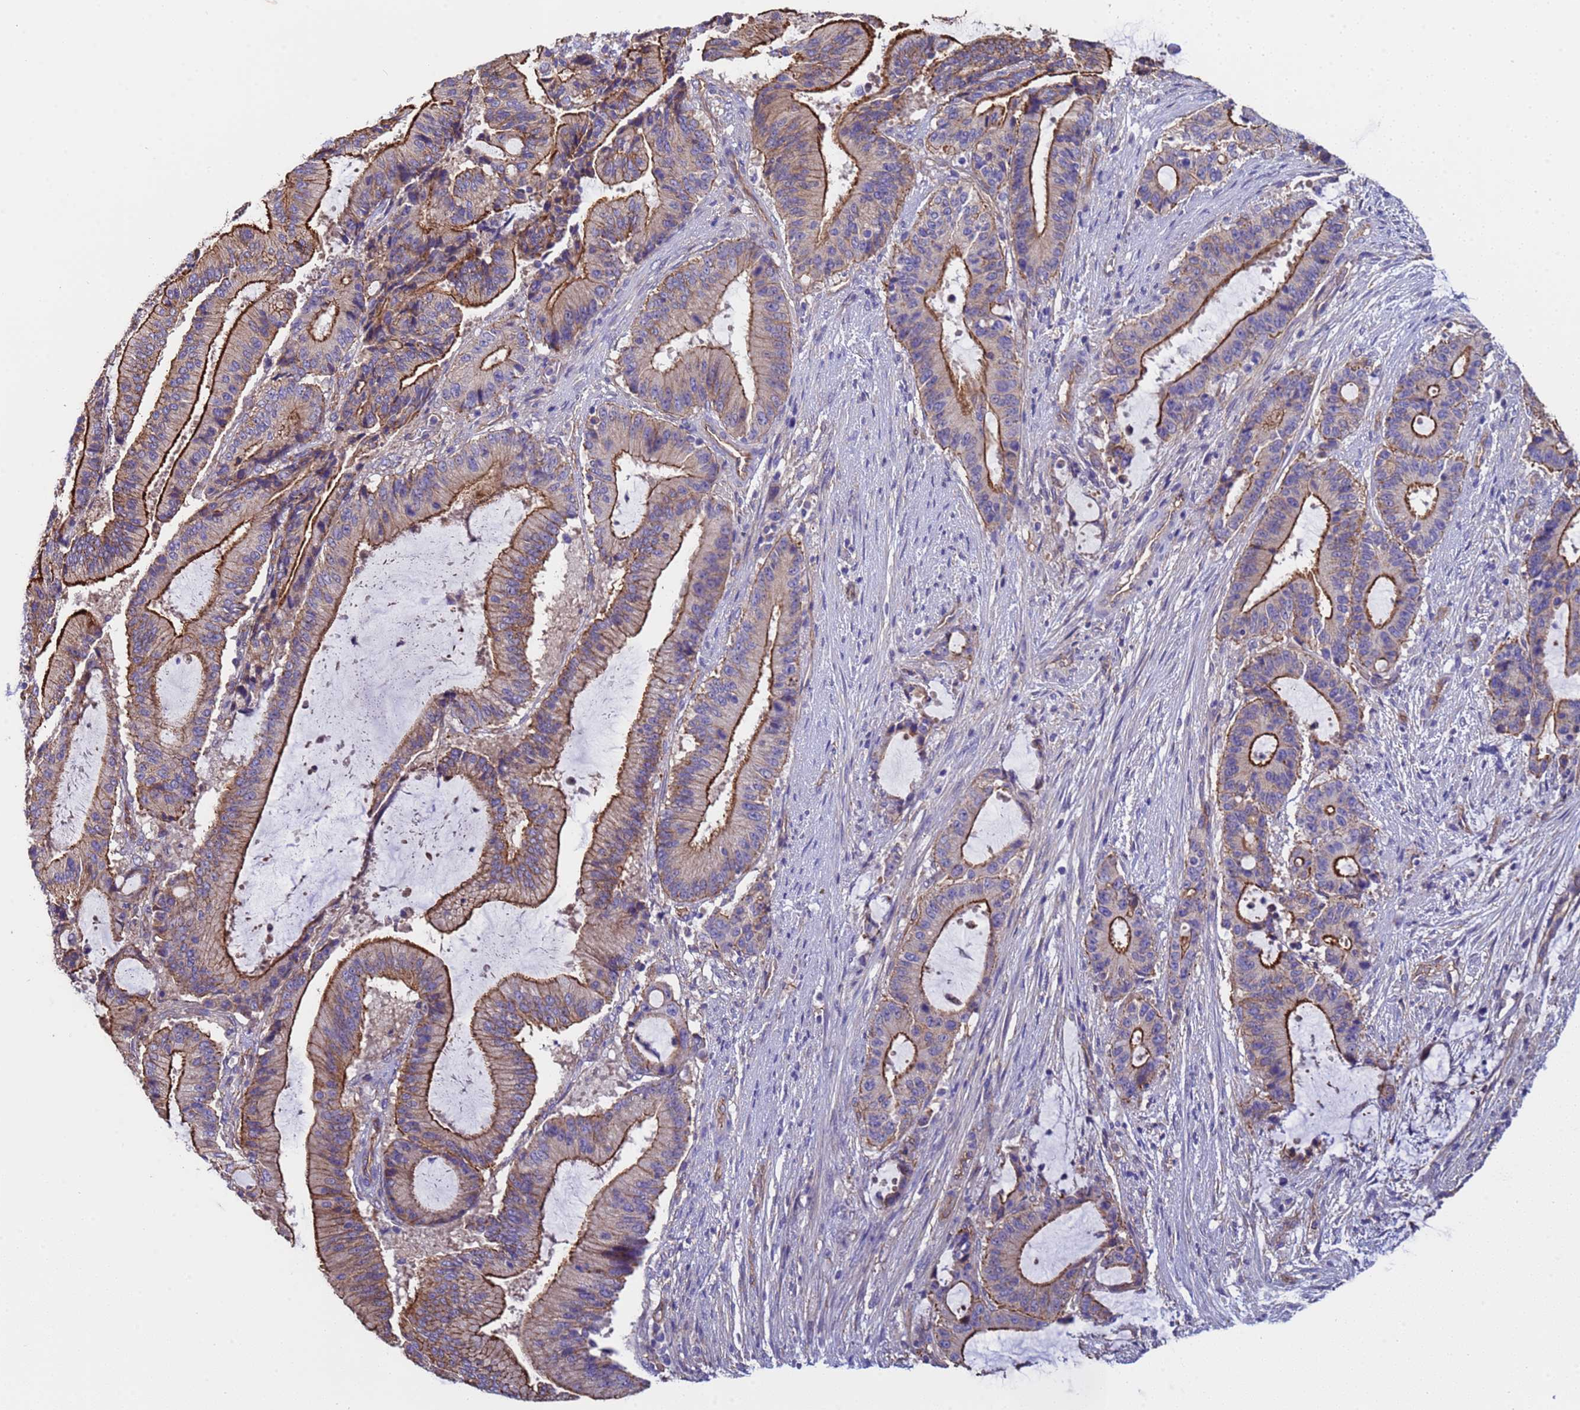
{"staining": {"intensity": "strong", "quantity": "25%-75%", "location": "cytoplasmic/membranous"}, "tissue": "liver cancer", "cell_type": "Tumor cells", "image_type": "cancer", "snomed": [{"axis": "morphology", "description": "Normal tissue, NOS"}, {"axis": "morphology", "description": "Cholangiocarcinoma"}, {"axis": "topography", "description": "Liver"}, {"axis": "topography", "description": "Peripheral nerve tissue"}], "caption": "Strong cytoplasmic/membranous expression is identified in approximately 25%-75% of tumor cells in liver cancer. (DAB (3,3'-diaminobenzidine) IHC with brightfield microscopy, high magnification).", "gene": "ZNF248", "patient": {"sex": "female", "age": 73}}